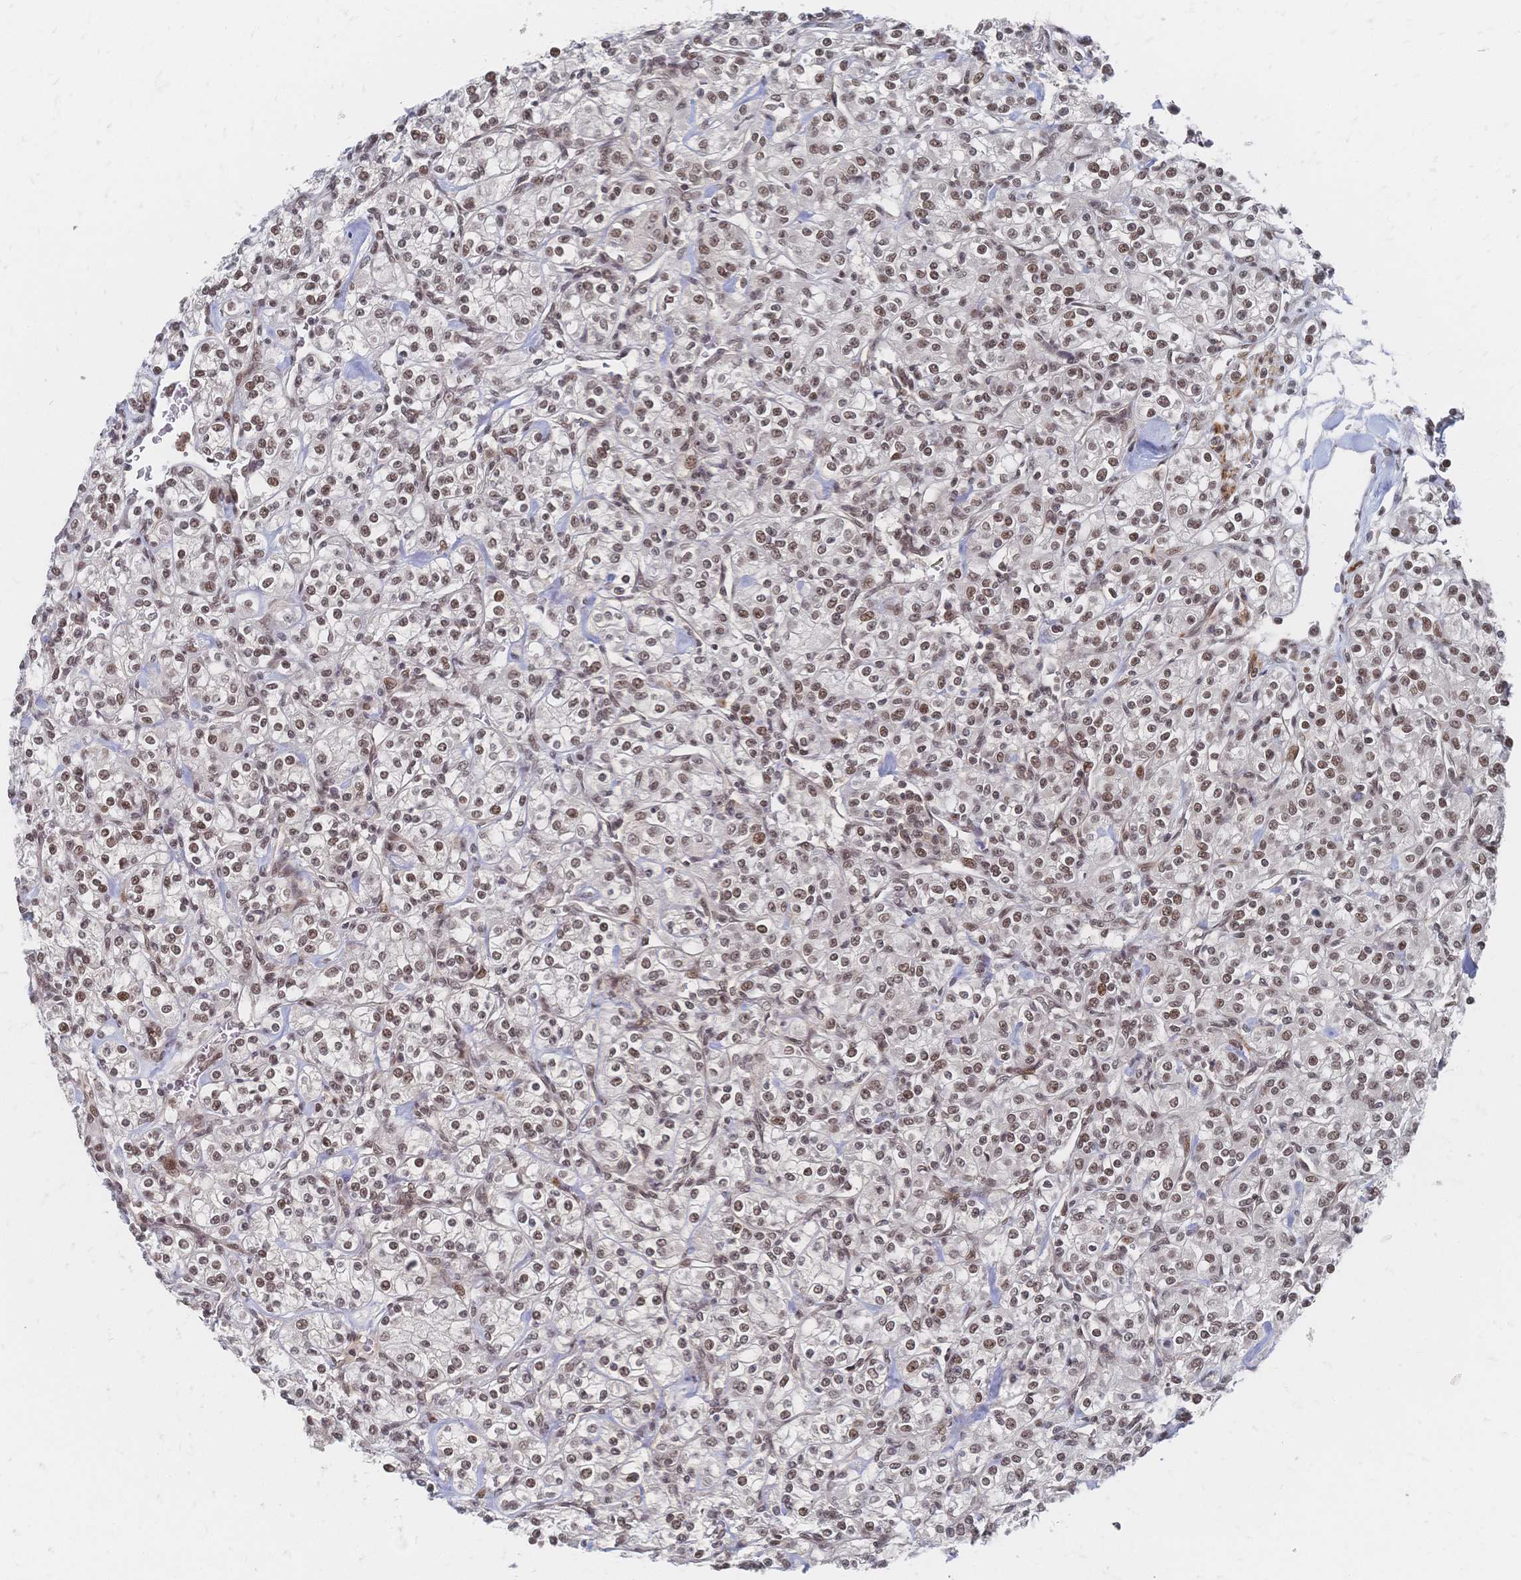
{"staining": {"intensity": "moderate", "quantity": ">75%", "location": "nuclear"}, "tissue": "renal cancer", "cell_type": "Tumor cells", "image_type": "cancer", "snomed": [{"axis": "morphology", "description": "Adenocarcinoma, NOS"}, {"axis": "topography", "description": "Kidney"}], "caption": "This is an image of immunohistochemistry (IHC) staining of renal adenocarcinoma, which shows moderate staining in the nuclear of tumor cells.", "gene": "NELFA", "patient": {"sex": "male", "age": 77}}